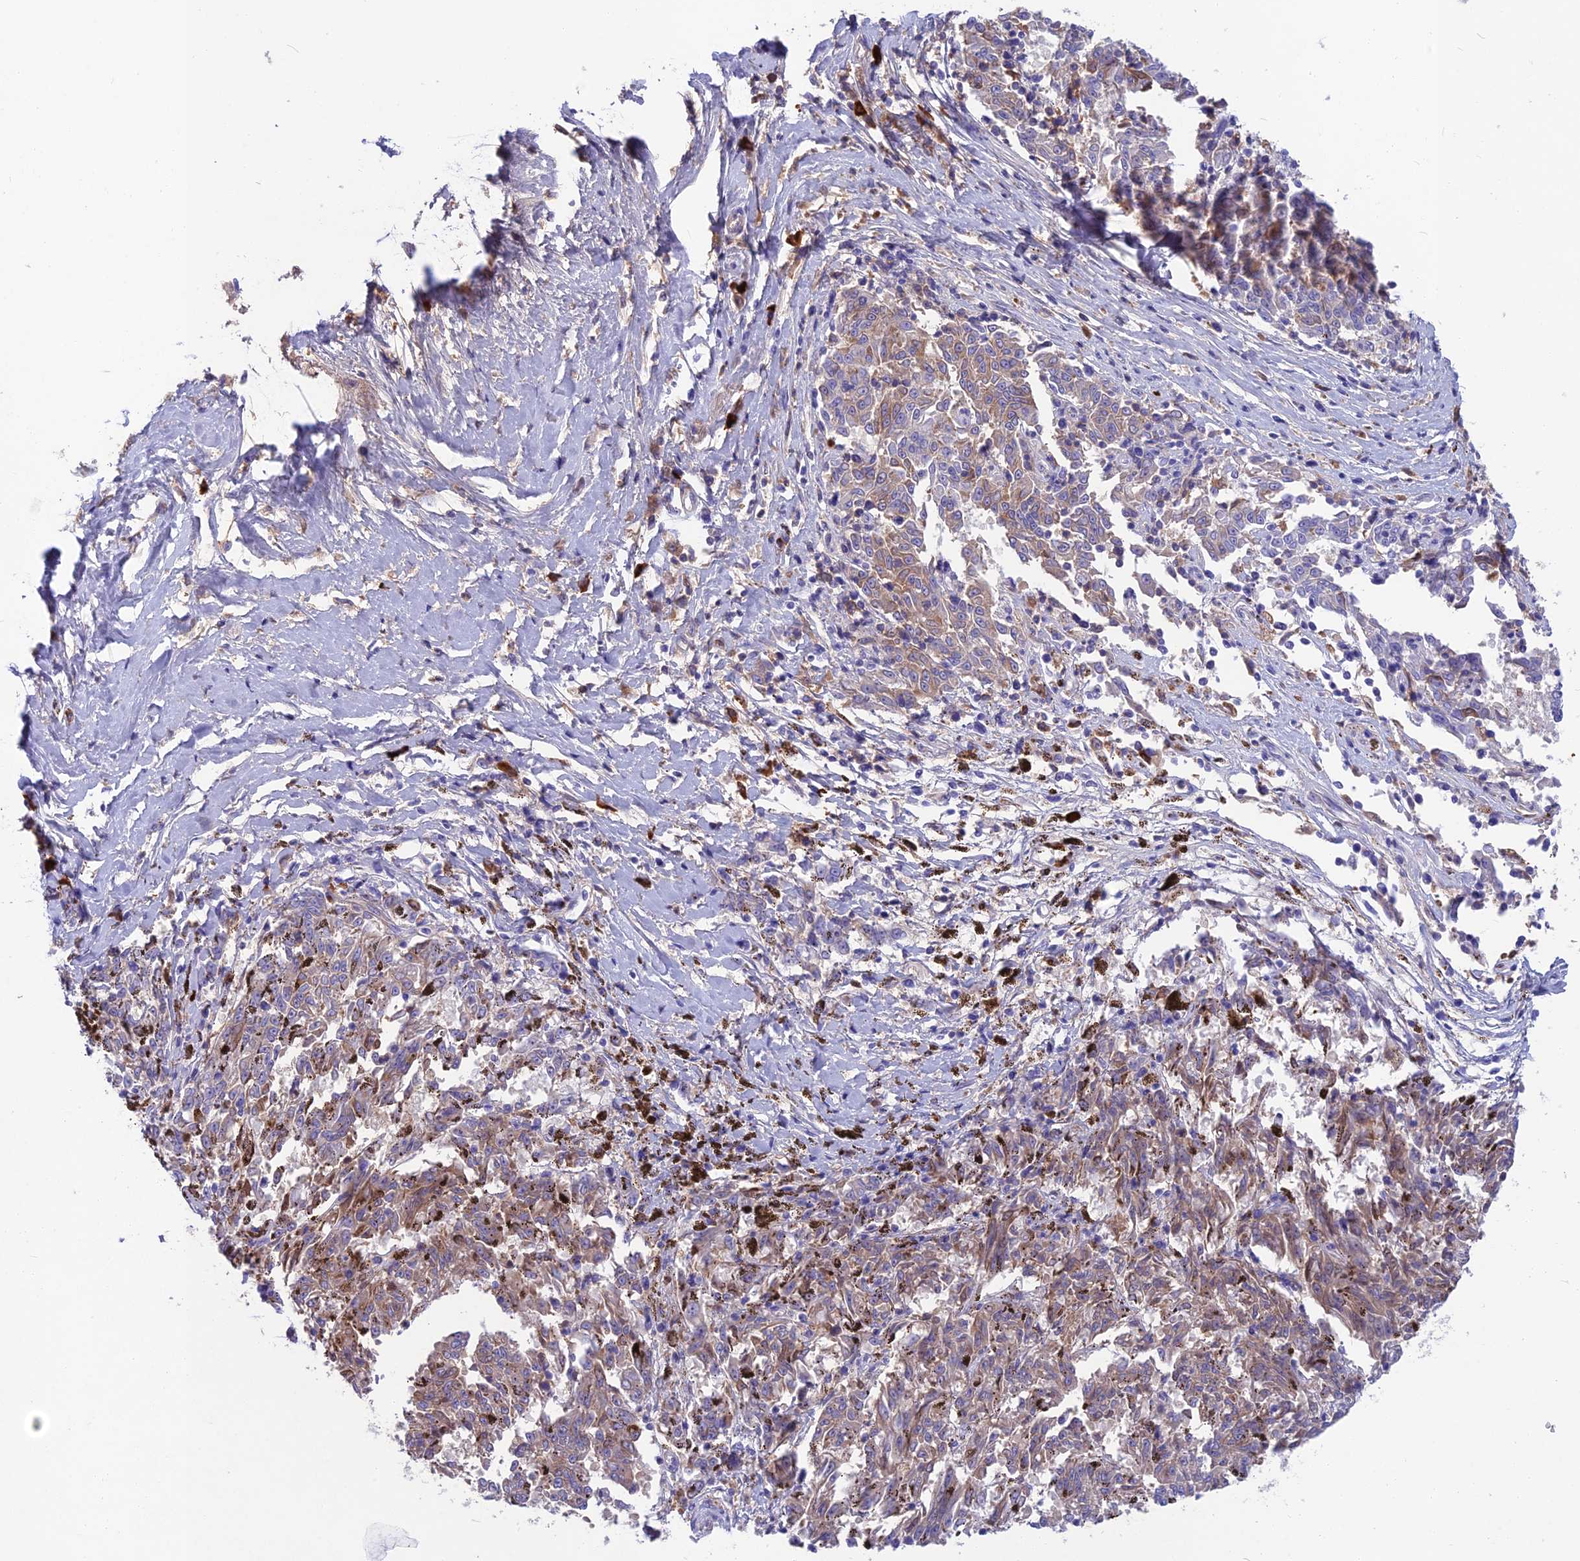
{"staining": {"intensity": "weak", "quantity": "25%-75%", "location": "cytoplasmic/membranous"}, "tissue": "melanoma", "cell_type": "Tumor cells", "image_type": "cancer", "snomed": [{"axis": "morphology", "description": "Malignant melanoma, NOS"}, {"axis": "topography", "description": "Skin"}], "caption": "This micrograph displays immunohistochemistry (IHC) staining of malignant melanoma, with low weak cytoplasmic/membranous positivity in about 25%-75% of tumor cells.", "gene": "SNAP91", "patient": {"sex": "female", "age": 72}}